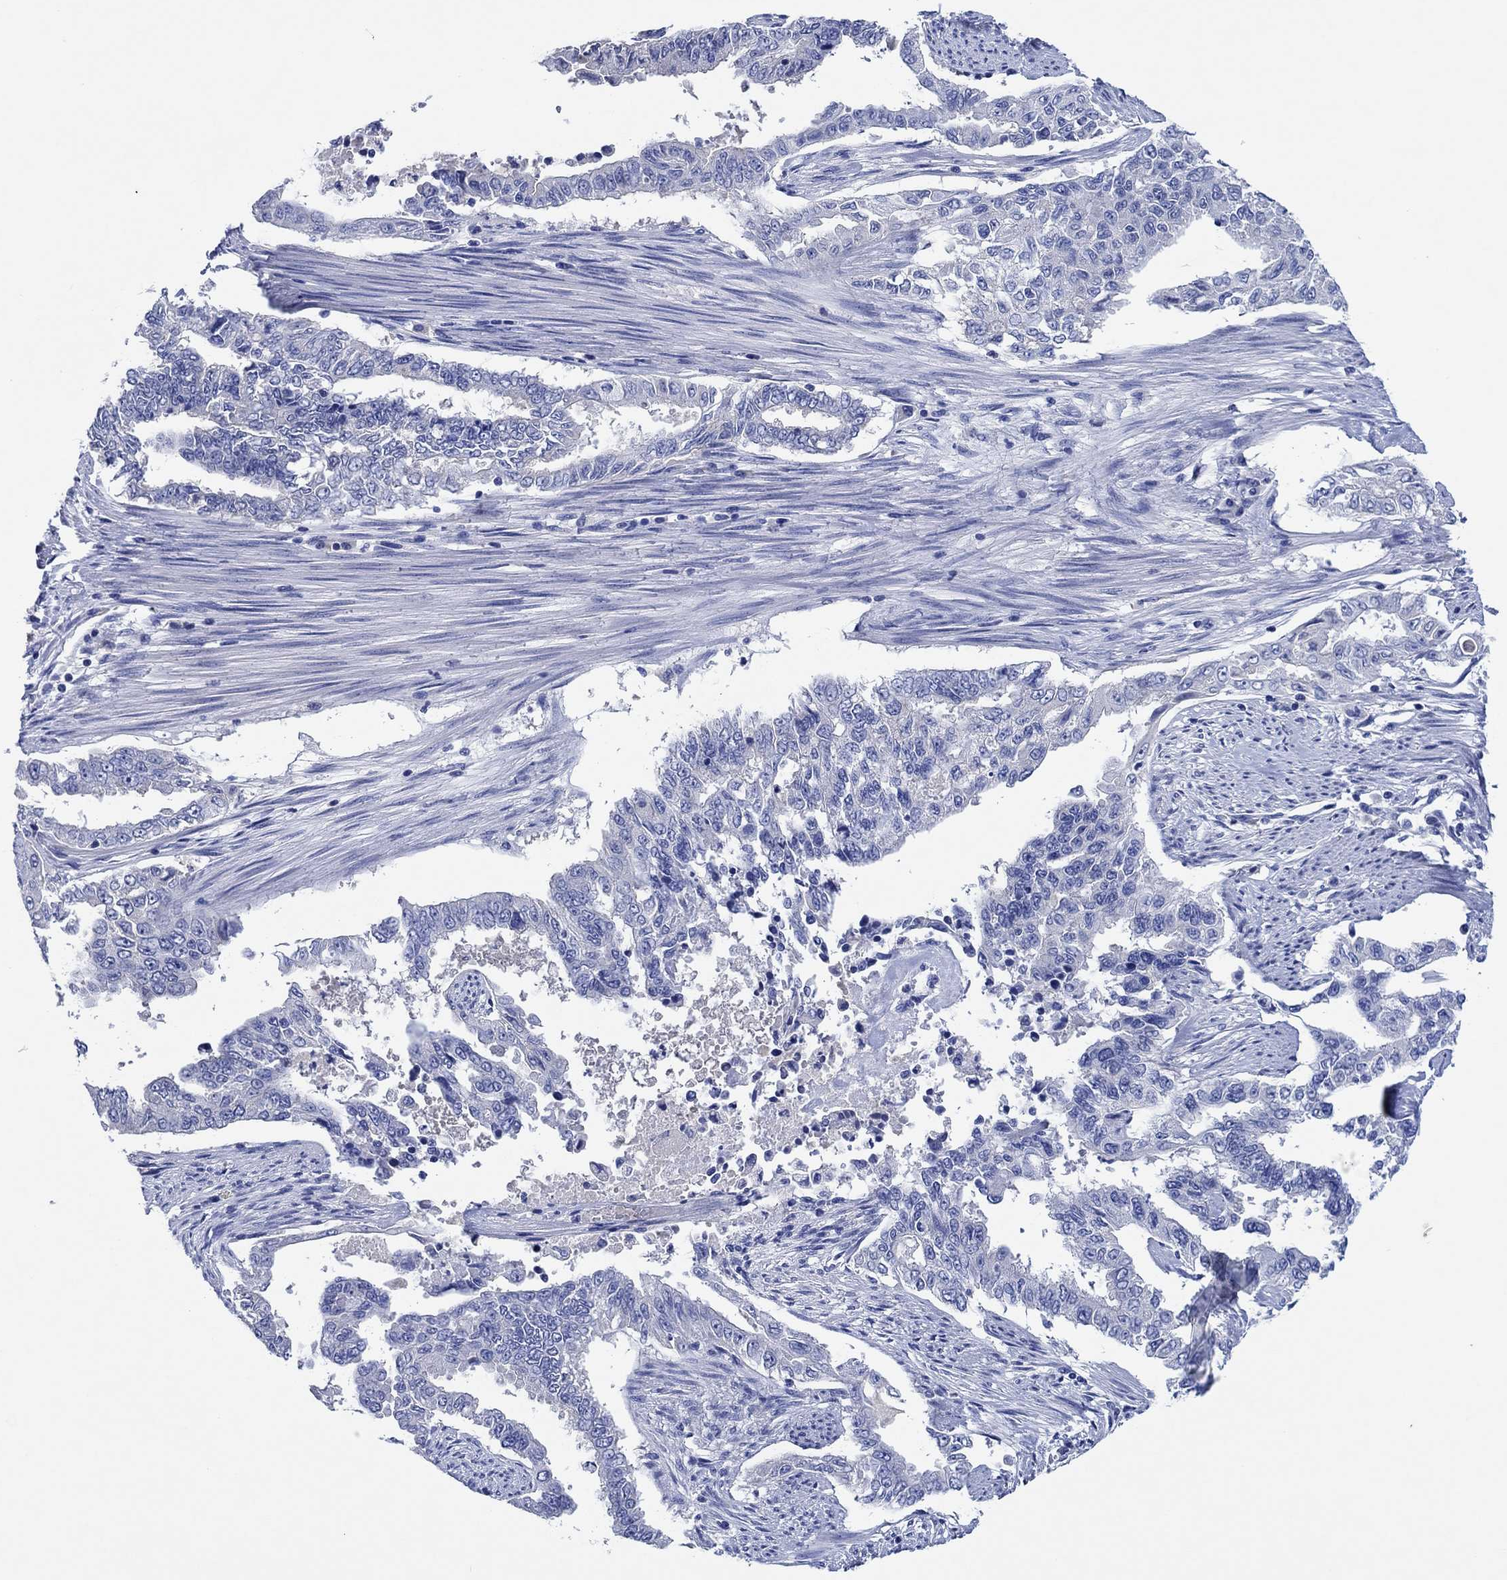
{"staining": {"intensity": "negative", "quantity": "none", "location": "none"}, "tissue": "endometrial cancer", "cell_type": "Tumor cells", "image_type": "cancer", "snomed": [{"axis": "morphology", "description": "Adenocarcinoma, NOS"}, {"axis": "topography", "description": "Uterus"}], "caption": "Micrograph shows no protein positivity in tumor cells of endometrial adenocarcinoma tissue. Brightfield microscopy of immunohistochemistry stained with DAB (3,3'-diaminobenzidine) (brown) and hematoxylin (blue), captured at high magnification.", "gene": "CPNE6", "patient": {"sex": "female", "age": 59}}